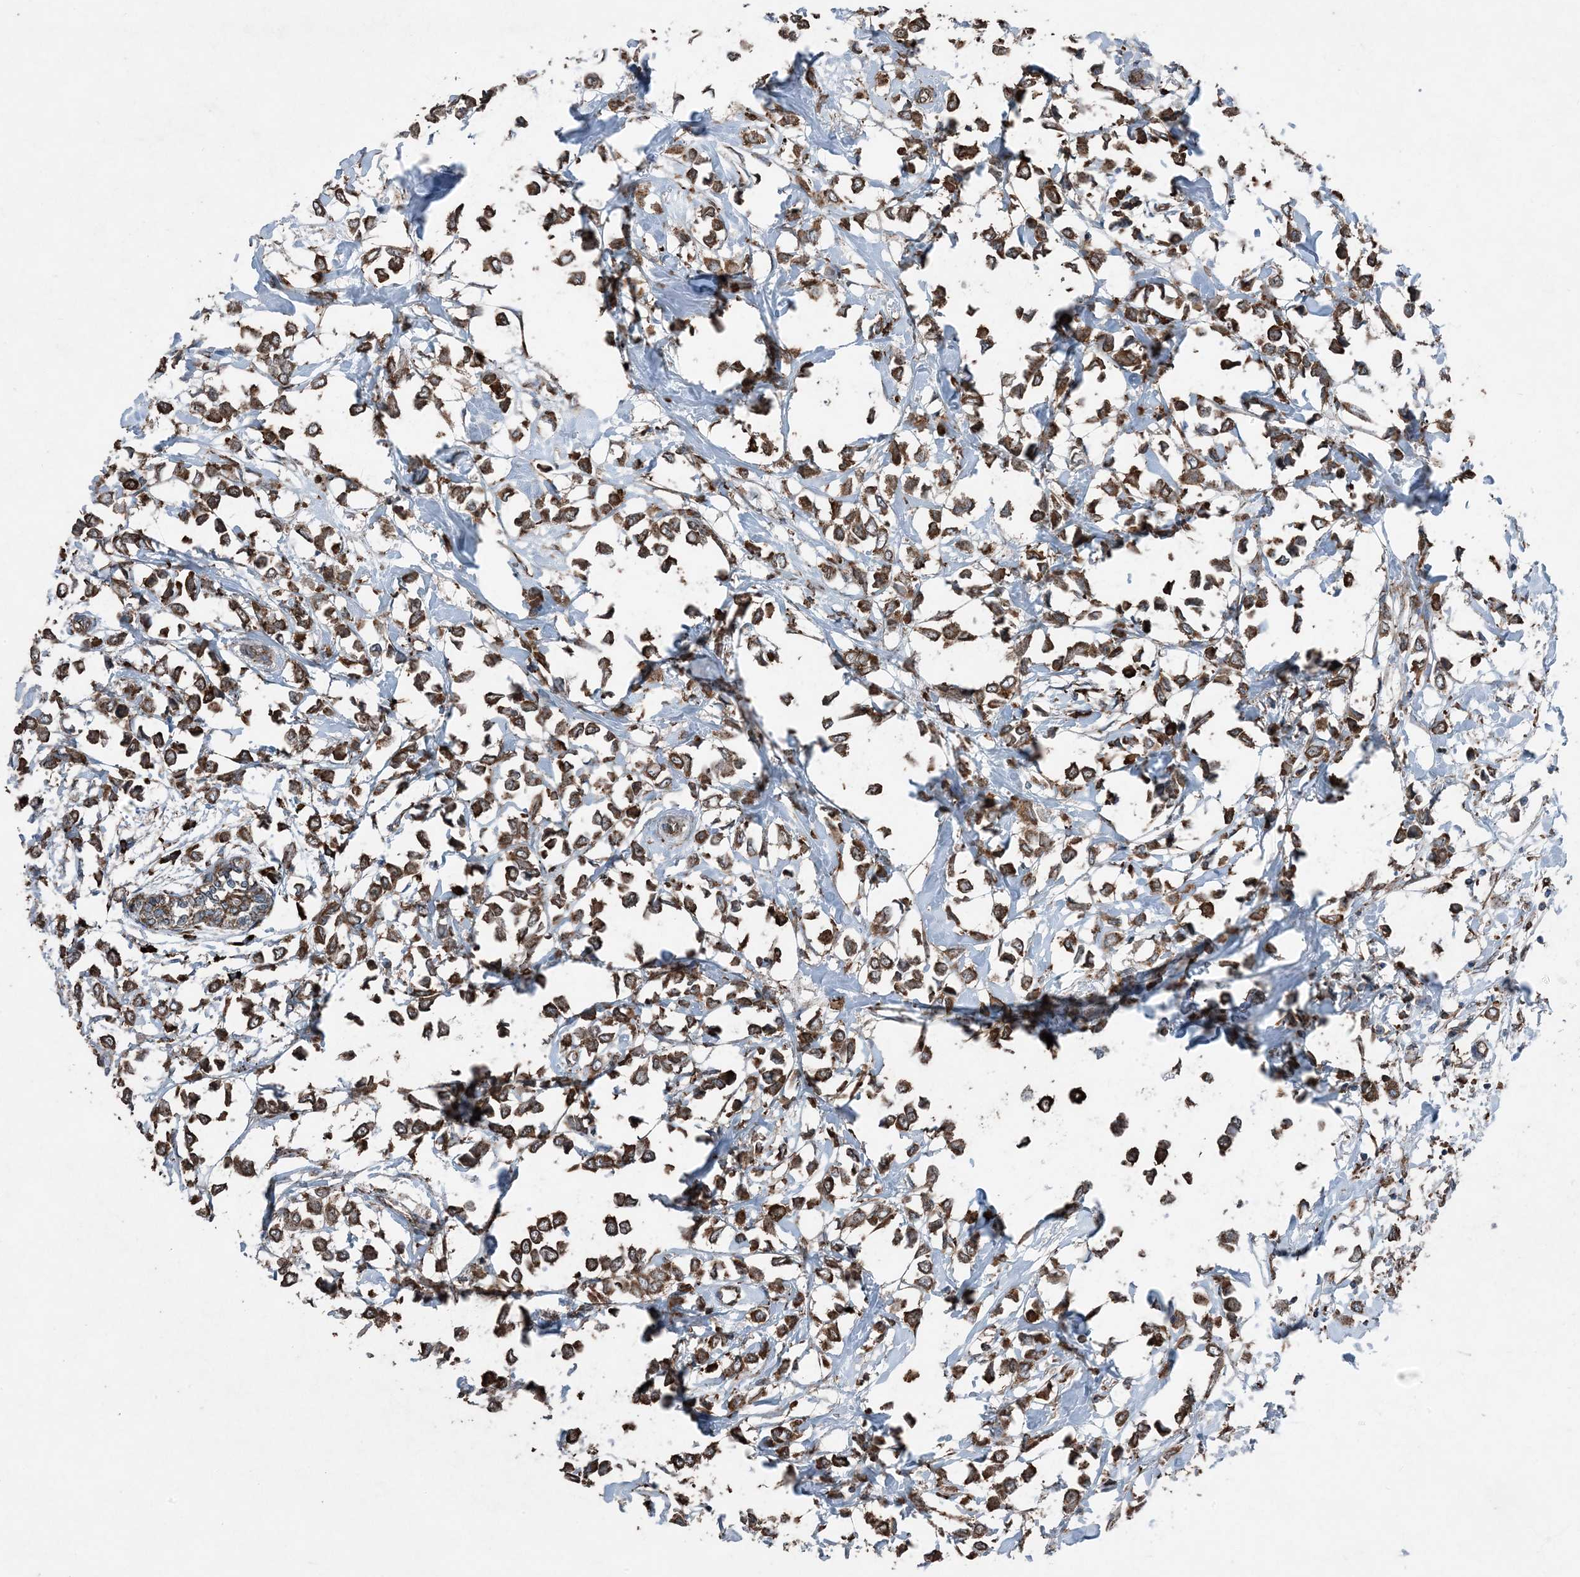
{"staining": {"intensity": "strong", "quantity": ">75%", "location": "cytoplasmic/membranous"}, "tissue": "breast cancer", "cell_type": "Tumor cells", "image_type": "cancer", "snomed": [{"axis": "morphology", "description": "Lobular carcinoma"}, {"axis": "topography", "description": "Breast"}], "caption": "This is an image of IHC staining of breast cancer, which shows strong staining in the cytoplasmic/membranous of tumor cells.", "gene": "PDIA6", "patient": {"sex": "female", "age": 51}}